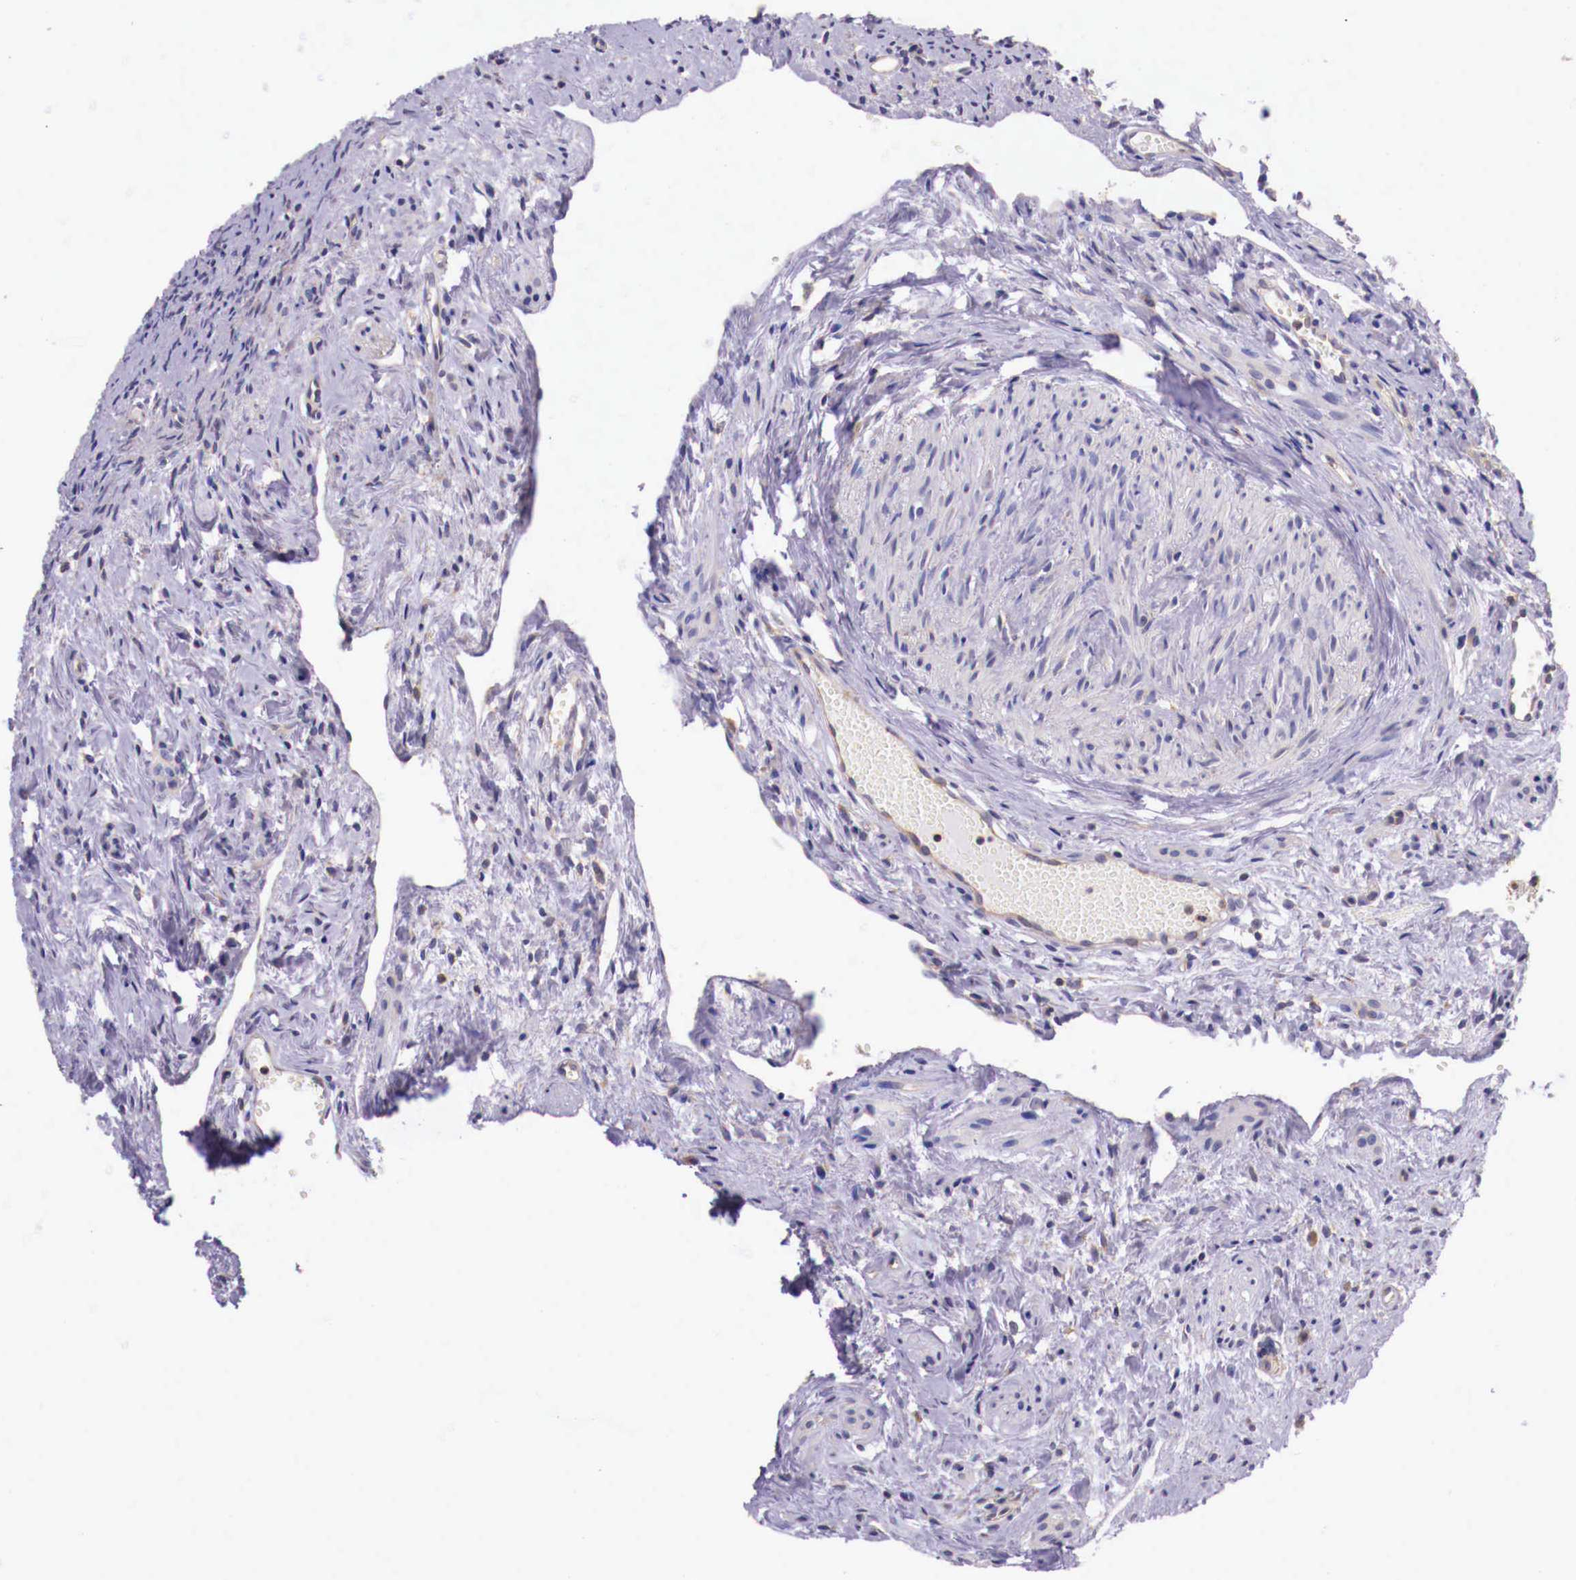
{"staining": {"intensity": "weak", "quantity": "<25%", "location": "cytoplasmic/membranous"}, "tissue": "ovary", "cell_type": "Follicle cells", "image_type": "normal", "snomed": [{"axis": "morphology", "description": "Normal tissue, NOS"}, {"axis": "topography", "description": "Ovary"}], "caption": "Immunohistochemical staining of unremarkable human ovary exhibits no significant expression in follicle cells. (DAB immunohistochemistry visualized using brightfield microscopy, high magnification).", "gene": "GRIPAP1", "patient": {"sex": "female", "age": 63}}